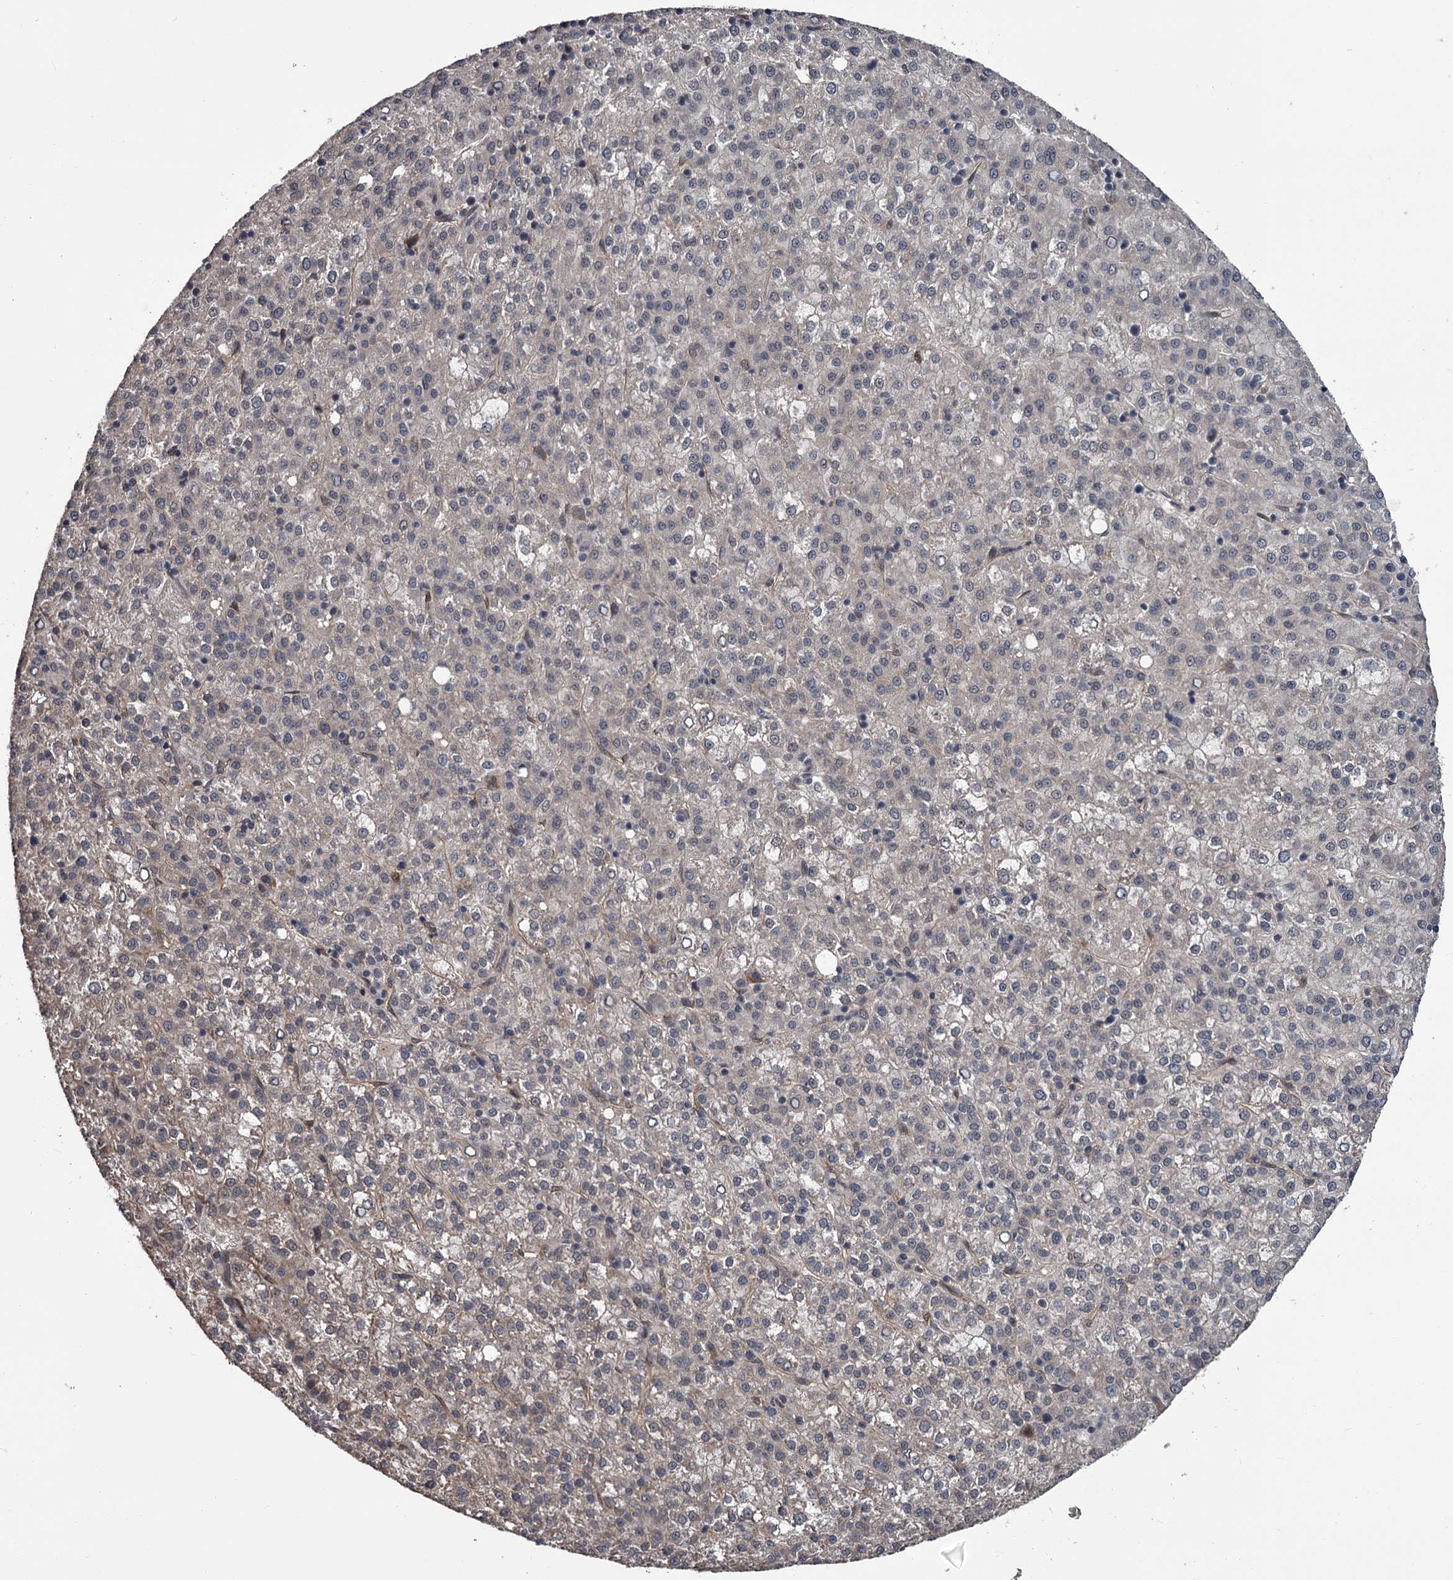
{"staining": {"intensity": "negative", "quantity": "none", "location": "none"}, "tissue": "liver cancer", "cell_type": "Tumor cells", "image_type": "cancer", "snomed": [{"axis": "morphology", "description": "Carcinoma, Hepatocellular, NOS"}, {"axis": "topography", "description": "Liver"}], "caption": "A histopathology image of human liver cancer is negative for staining in tumor cells.", "gene": "CDC42EP2", "patient": {"sex": "female", "age": 58}}